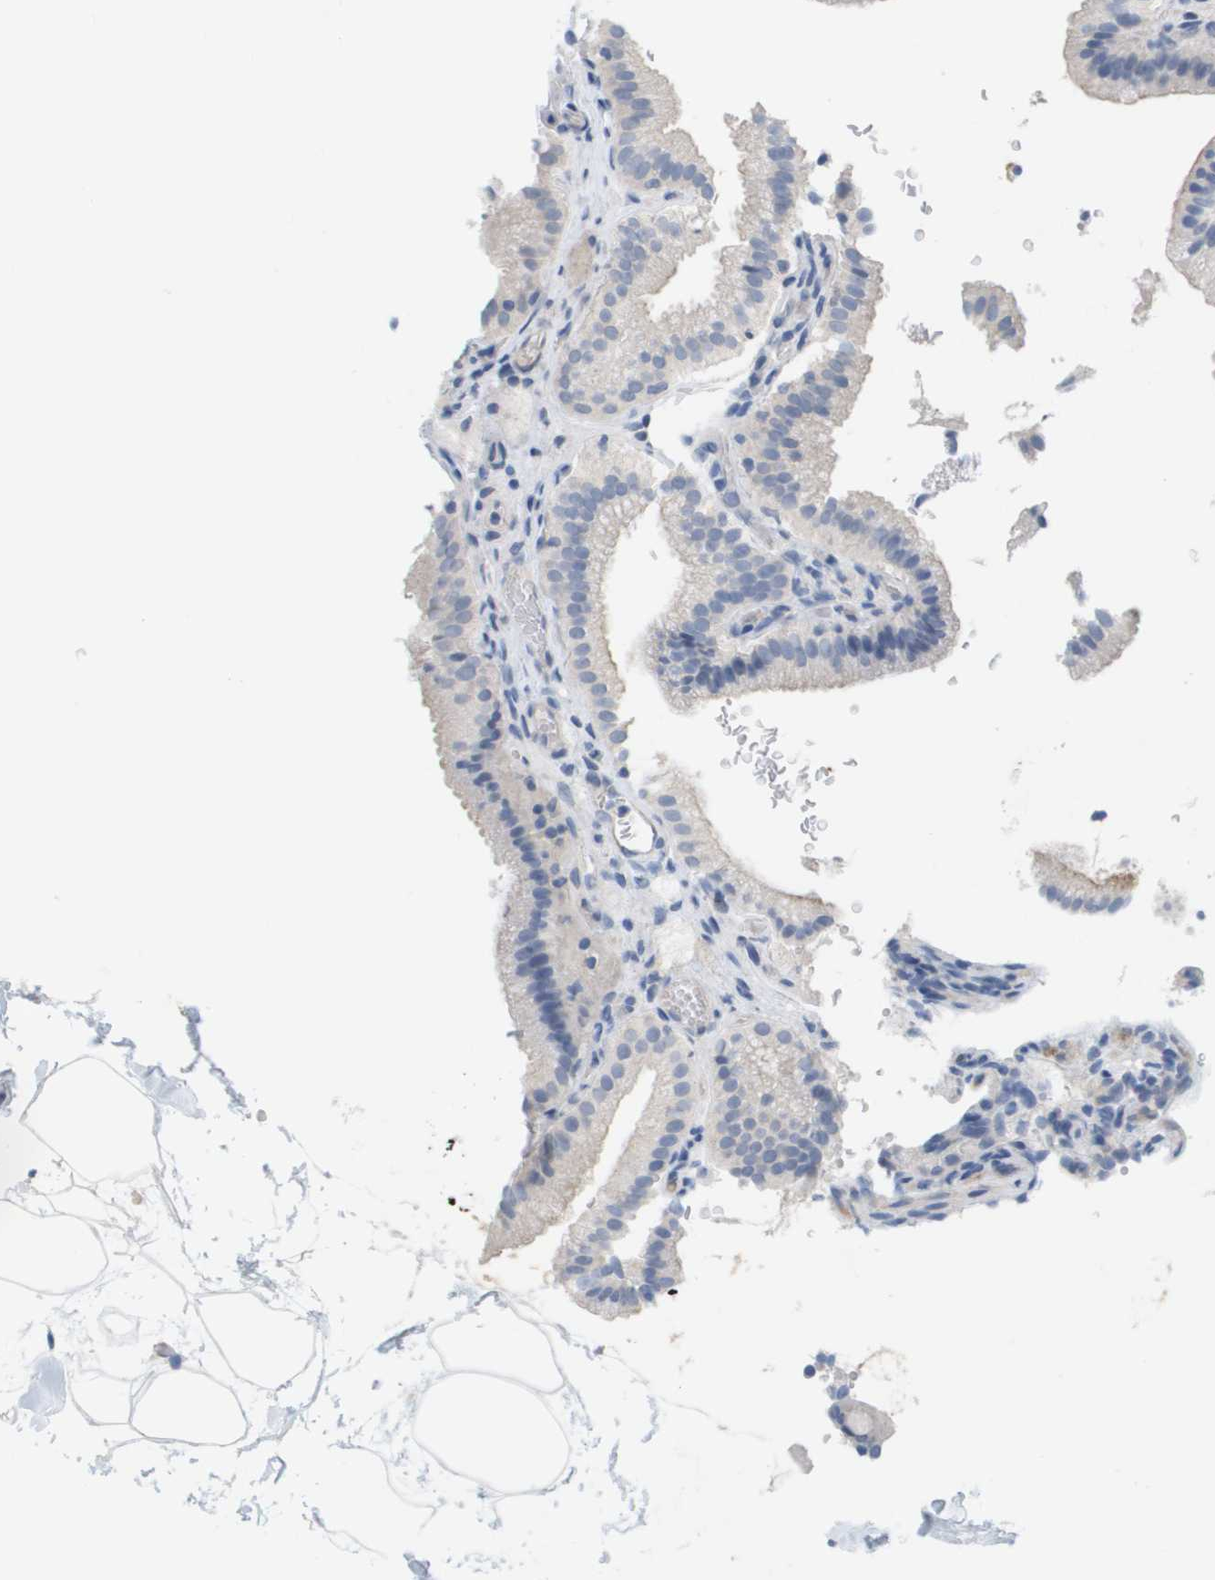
{"staining": {"intensity": "negative", "quantity": "none", "location": "none"}, "tissue": "gallbladder", "cell_type": "Glandular cells", "image_type": "normal", "snomed": [{"axis": "morphology", "description": "Normal tissue, NOS"}, {"axis": "topography", "description": "Gallbladder"}], "caption": "A high-resolution photomicrograph shows IHC staining of normal gallbladder, which shows no significant expression in glandular cells. (DAB IHC visualized using brightfield microscopy, high magnification).", "gene": "ANGPT2", "patient": {"sex": "male", "age": 54}}